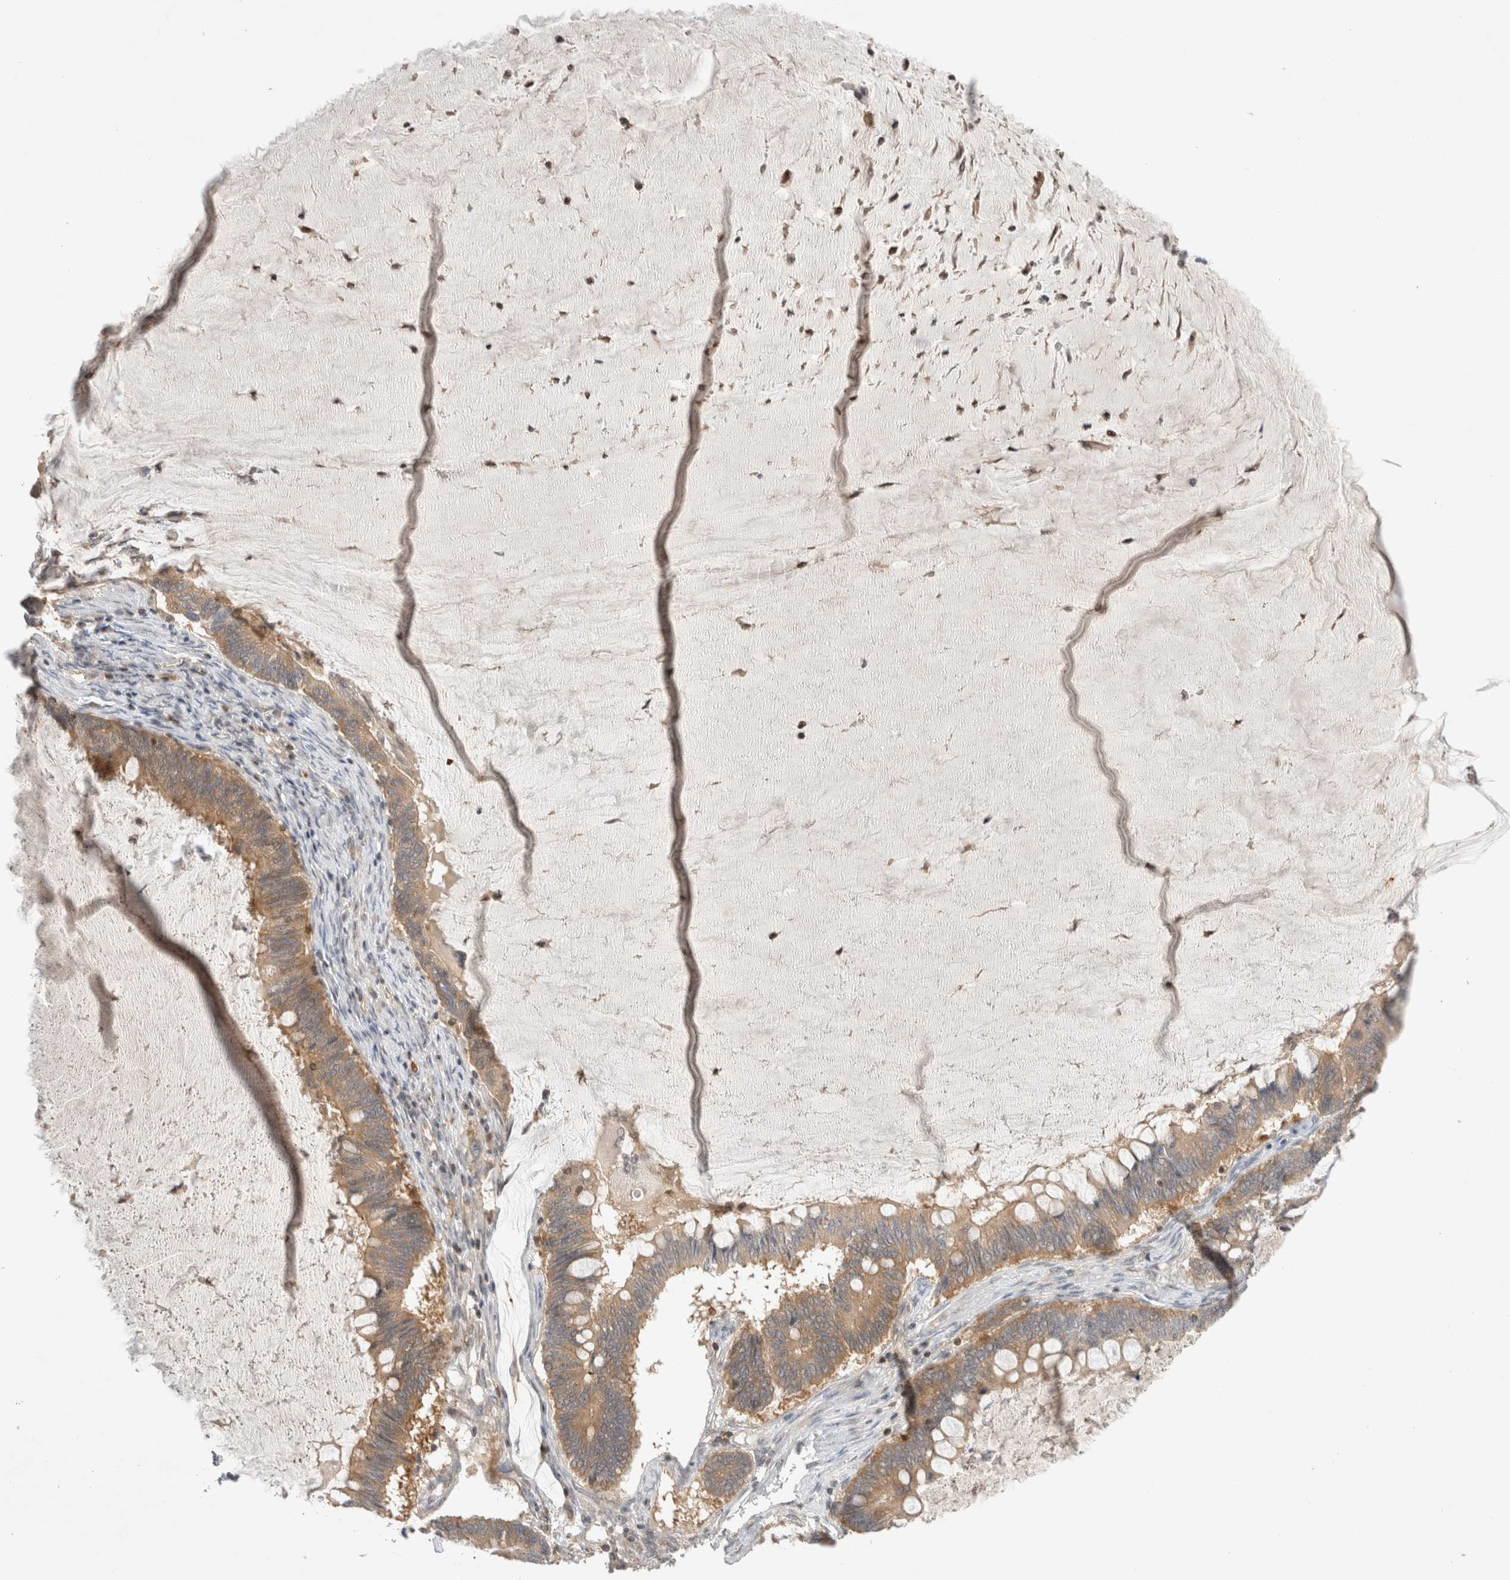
{"staining": {"intensity": "moderate", "quantity": ">75%", "location": "cytoplasmic/membranous"}, "tissue": "ovarian cancer", "cell_type": "Tumor cells", "image_type": "cancer", "snomed": [{"axis": "morphology", "description": "Cystadenocarcinoma, mucinous, NOS"}, {"axis": "topography", "description": "Ovary"}], "caption": "Ovarian cancer tissue shows moderate cytoplasmic/membranous positivity in about >75% of tumor cells", "gene": "NFKB1", "patient": {"sex": "female", "age": 61}}